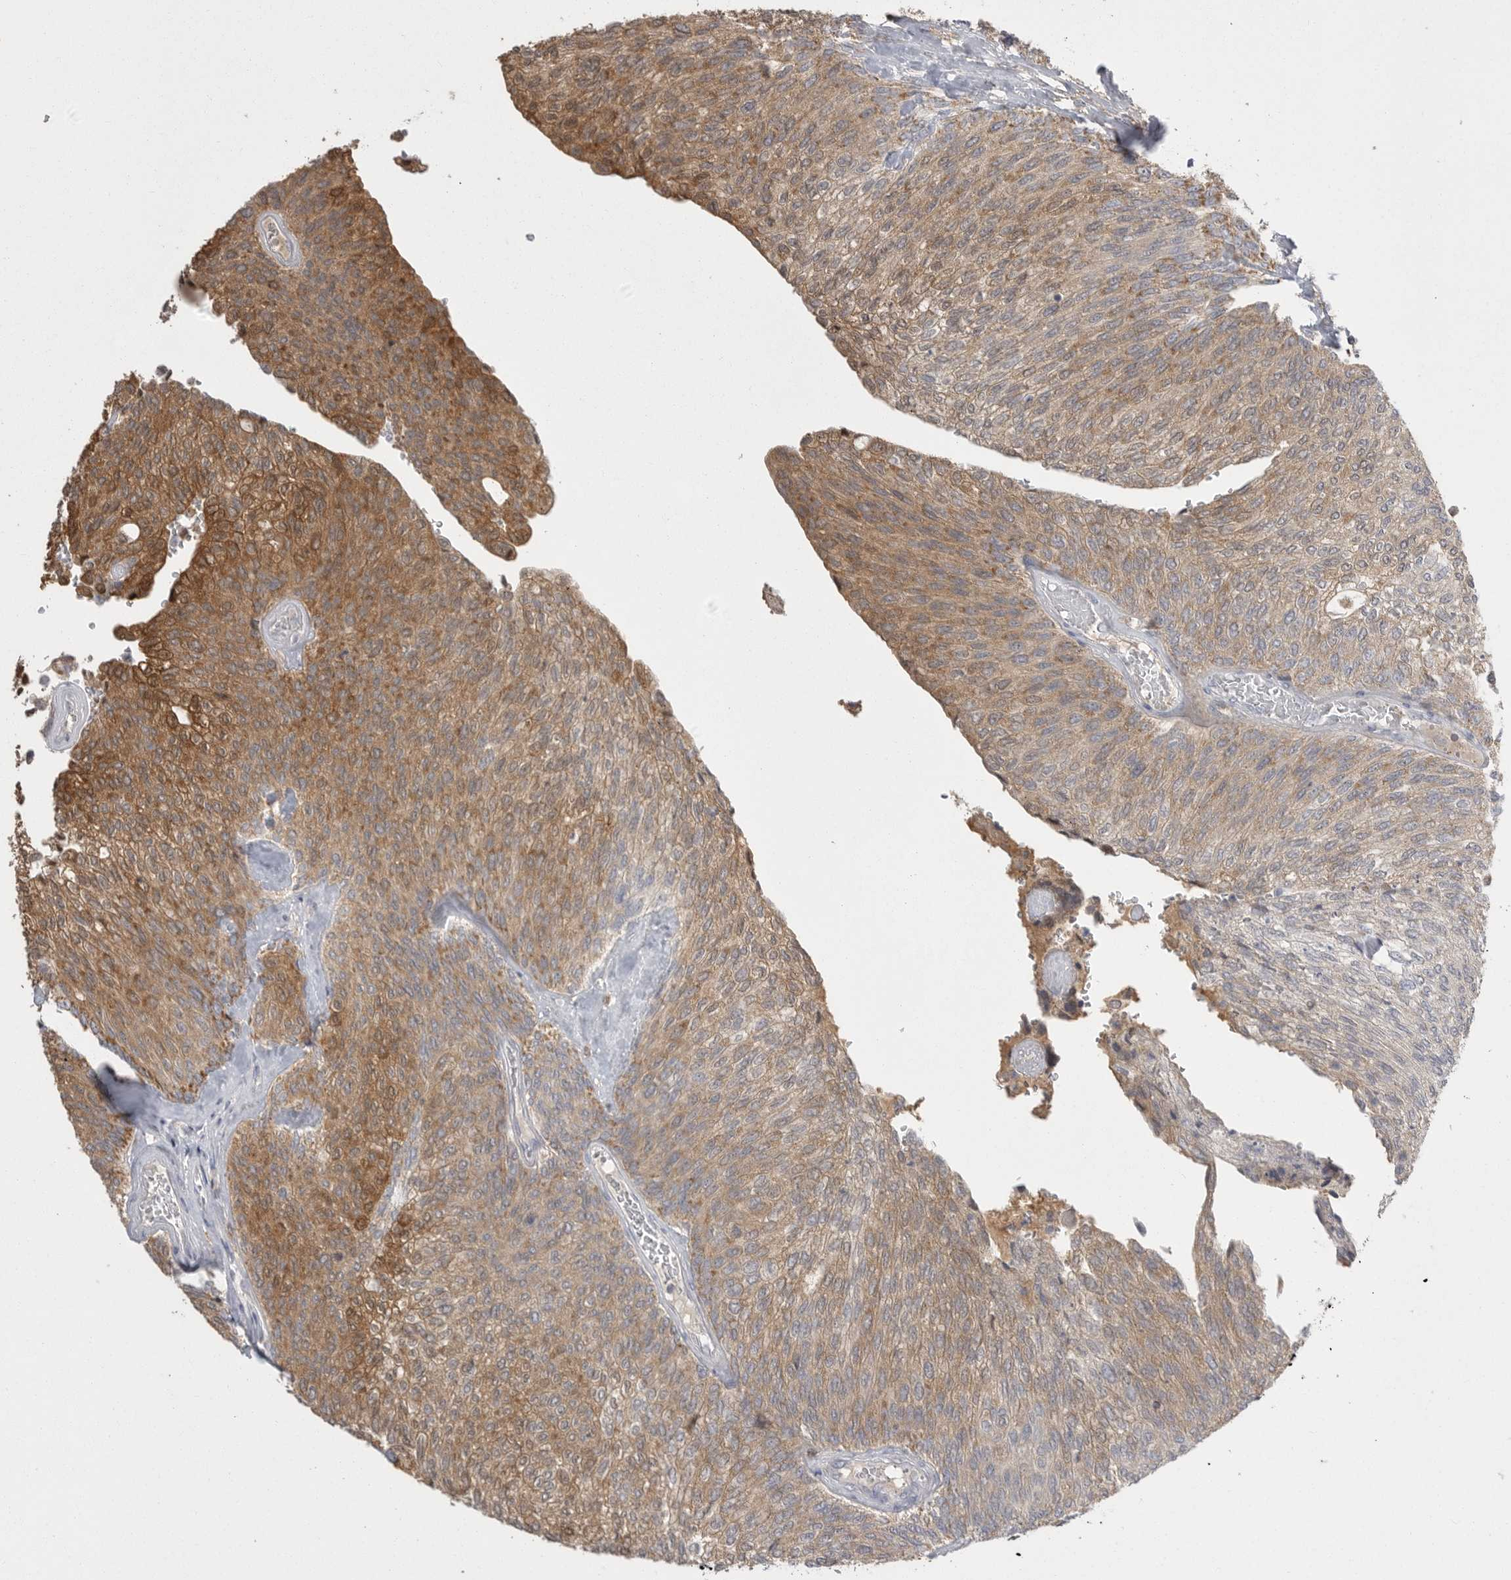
{"staining": {"intensity": "moderate", "quantity": ">75%", "location": "cytoplasmic/membranous"}, "tissue": "urothelial cancer", "cell_type": "Tumor cells", "image_type": "cancer", "snomed": [{"axis": "morphology", "description": "Urothelial carcinoma, Low grade"}, {"axis": "topography", "description": "Urinary bladder"}], "caption": "A medium amount of moderate cytoplasmic/membranous positivity is present in approximately >75% of tumor cells in urothelial carcinoma (low-grade) tissue. (brown staining indicates protein expression, while blue staining denotes nuclei).", "gene": "KYAT3", "patient": {"sex": "female", "age": 79}}